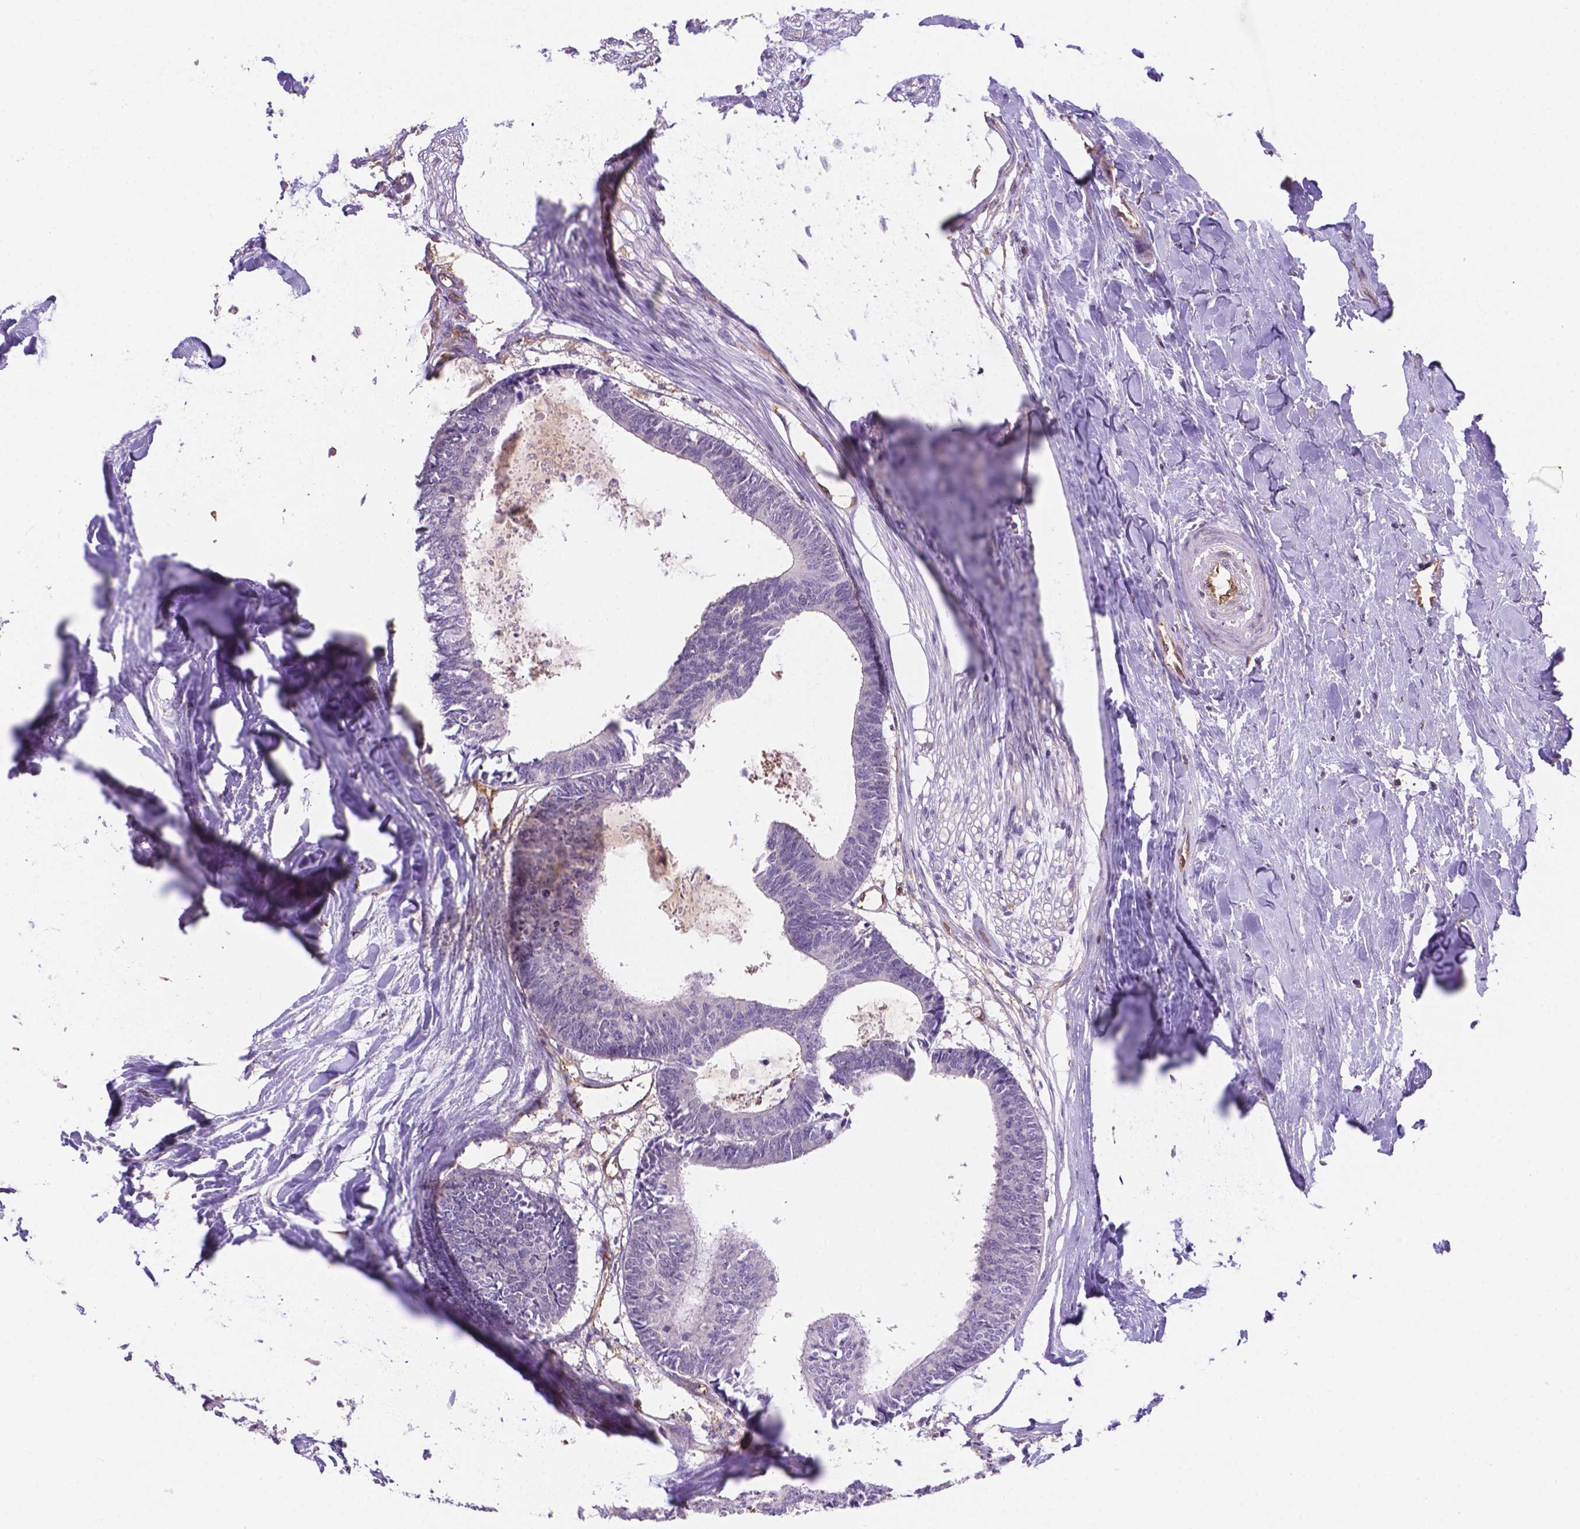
{"staining": {"intensity": "negative", "quantity": "none", "location": "none"}, "tissue": "colorectal cancer", "cell_type": "Tumor cells", "image_type": "cancer", "snomed": [{"axis": "morphology", "description": "Adenocarcinoma, NOS"}, {"axis": "topography", "description": "Colon"}, {"axis": "topography", "description": "Rectum"}], "caption": "Tumor cells show no significant positivity in adenocarcinoma (colorectal).", "gene": "DMWD", "patient": {"sex": "male", "age": 57}}